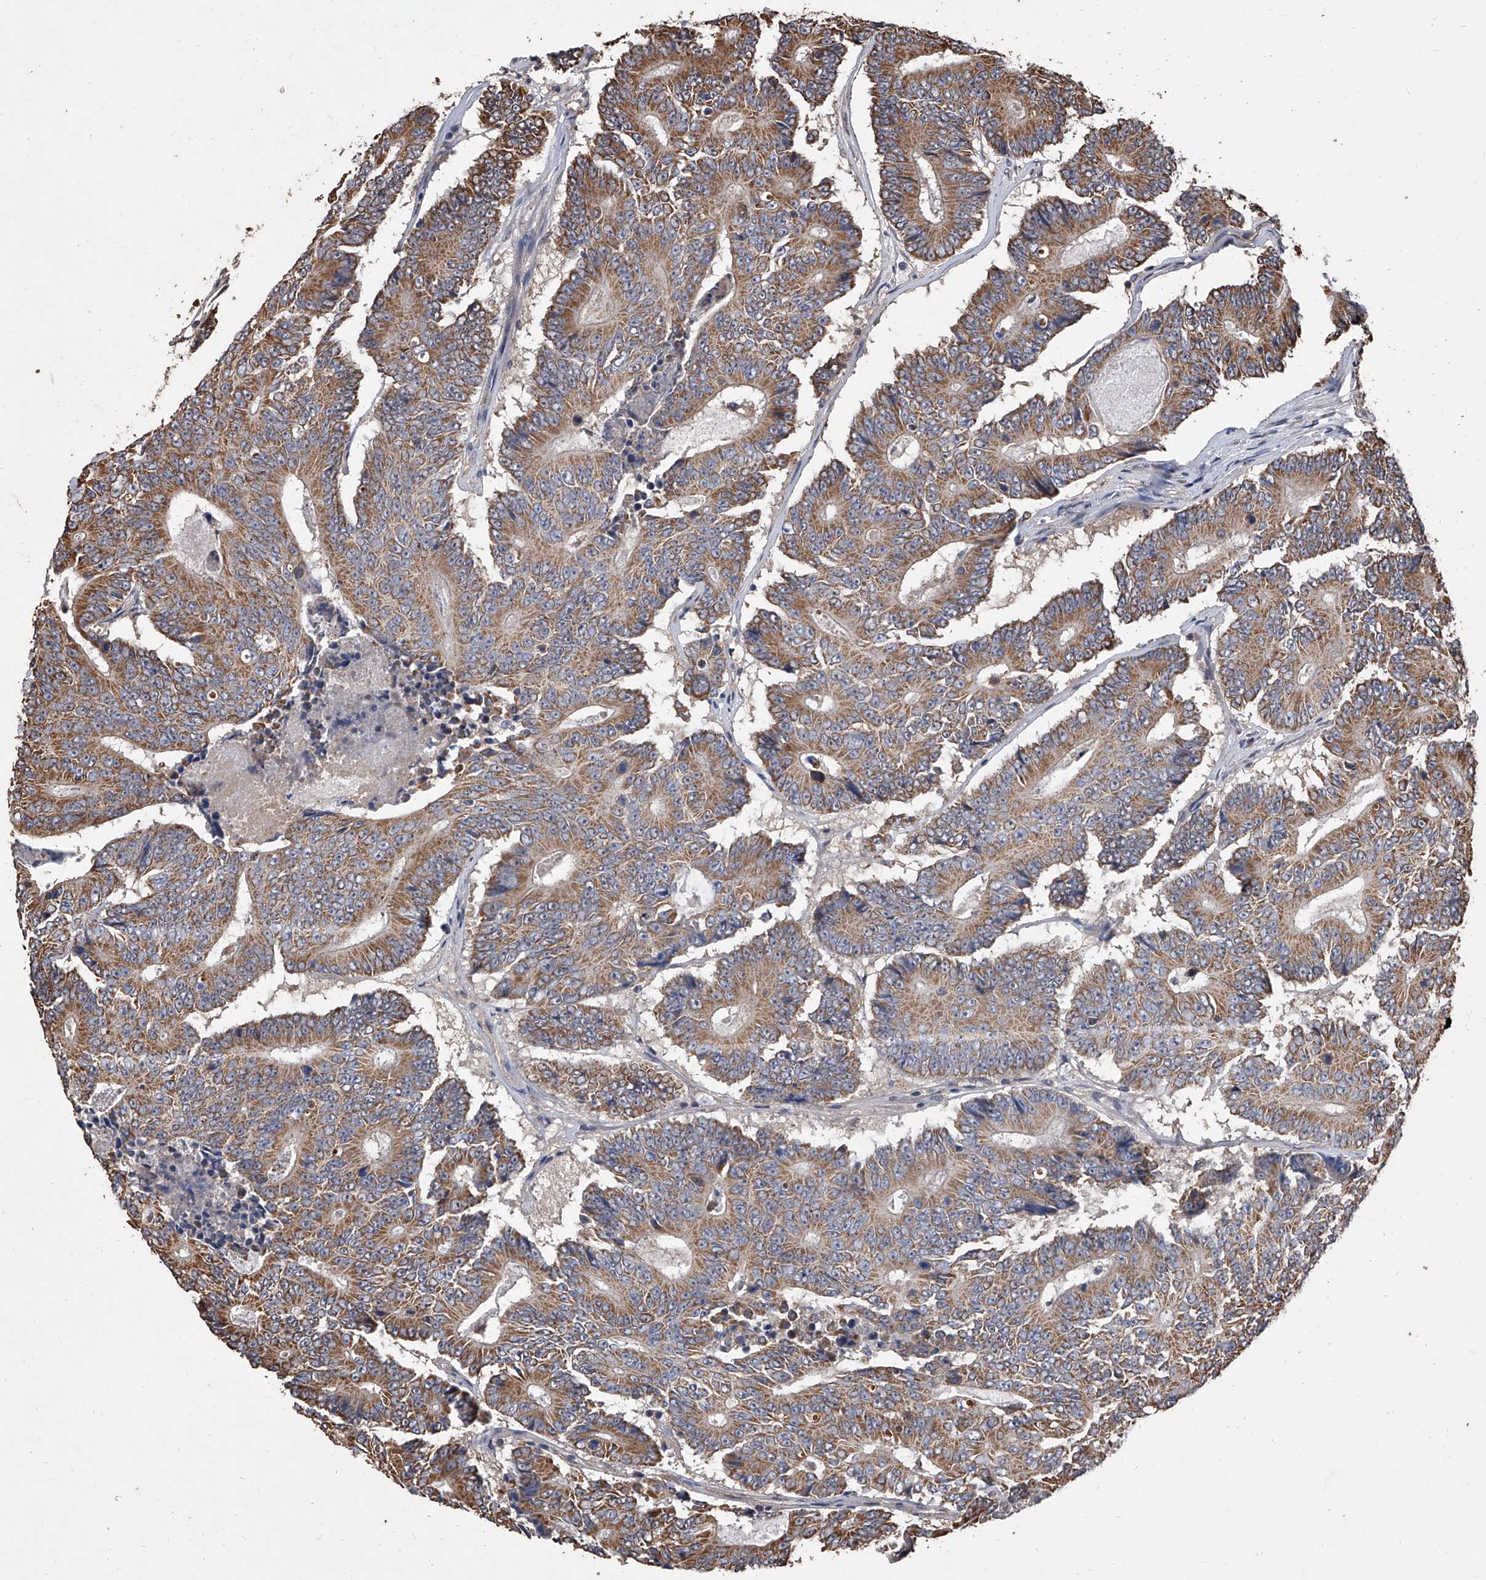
{"staining": {"intensity": "moderate", "quantity": ">75%", "location": "cytoplasmic/membranous"}, "tissue": "colorectal cancer", "cell_type": "Tumor cells", "image_type": "cancer", "snomed": [{"axis": "morphology", "description": "Adenocarcinoma, NOS"}, {"axis": "topography", "description": "Colon"}], "caption": "A high-resolution histopathology image shows IHC staining of colorectal adenocarcinoma, which shows moderate cytoplasmic/membranous expression in about >75% of tumor cells.", "gene": "LTV1", "patient": {"sex": "male", "age": 83}}